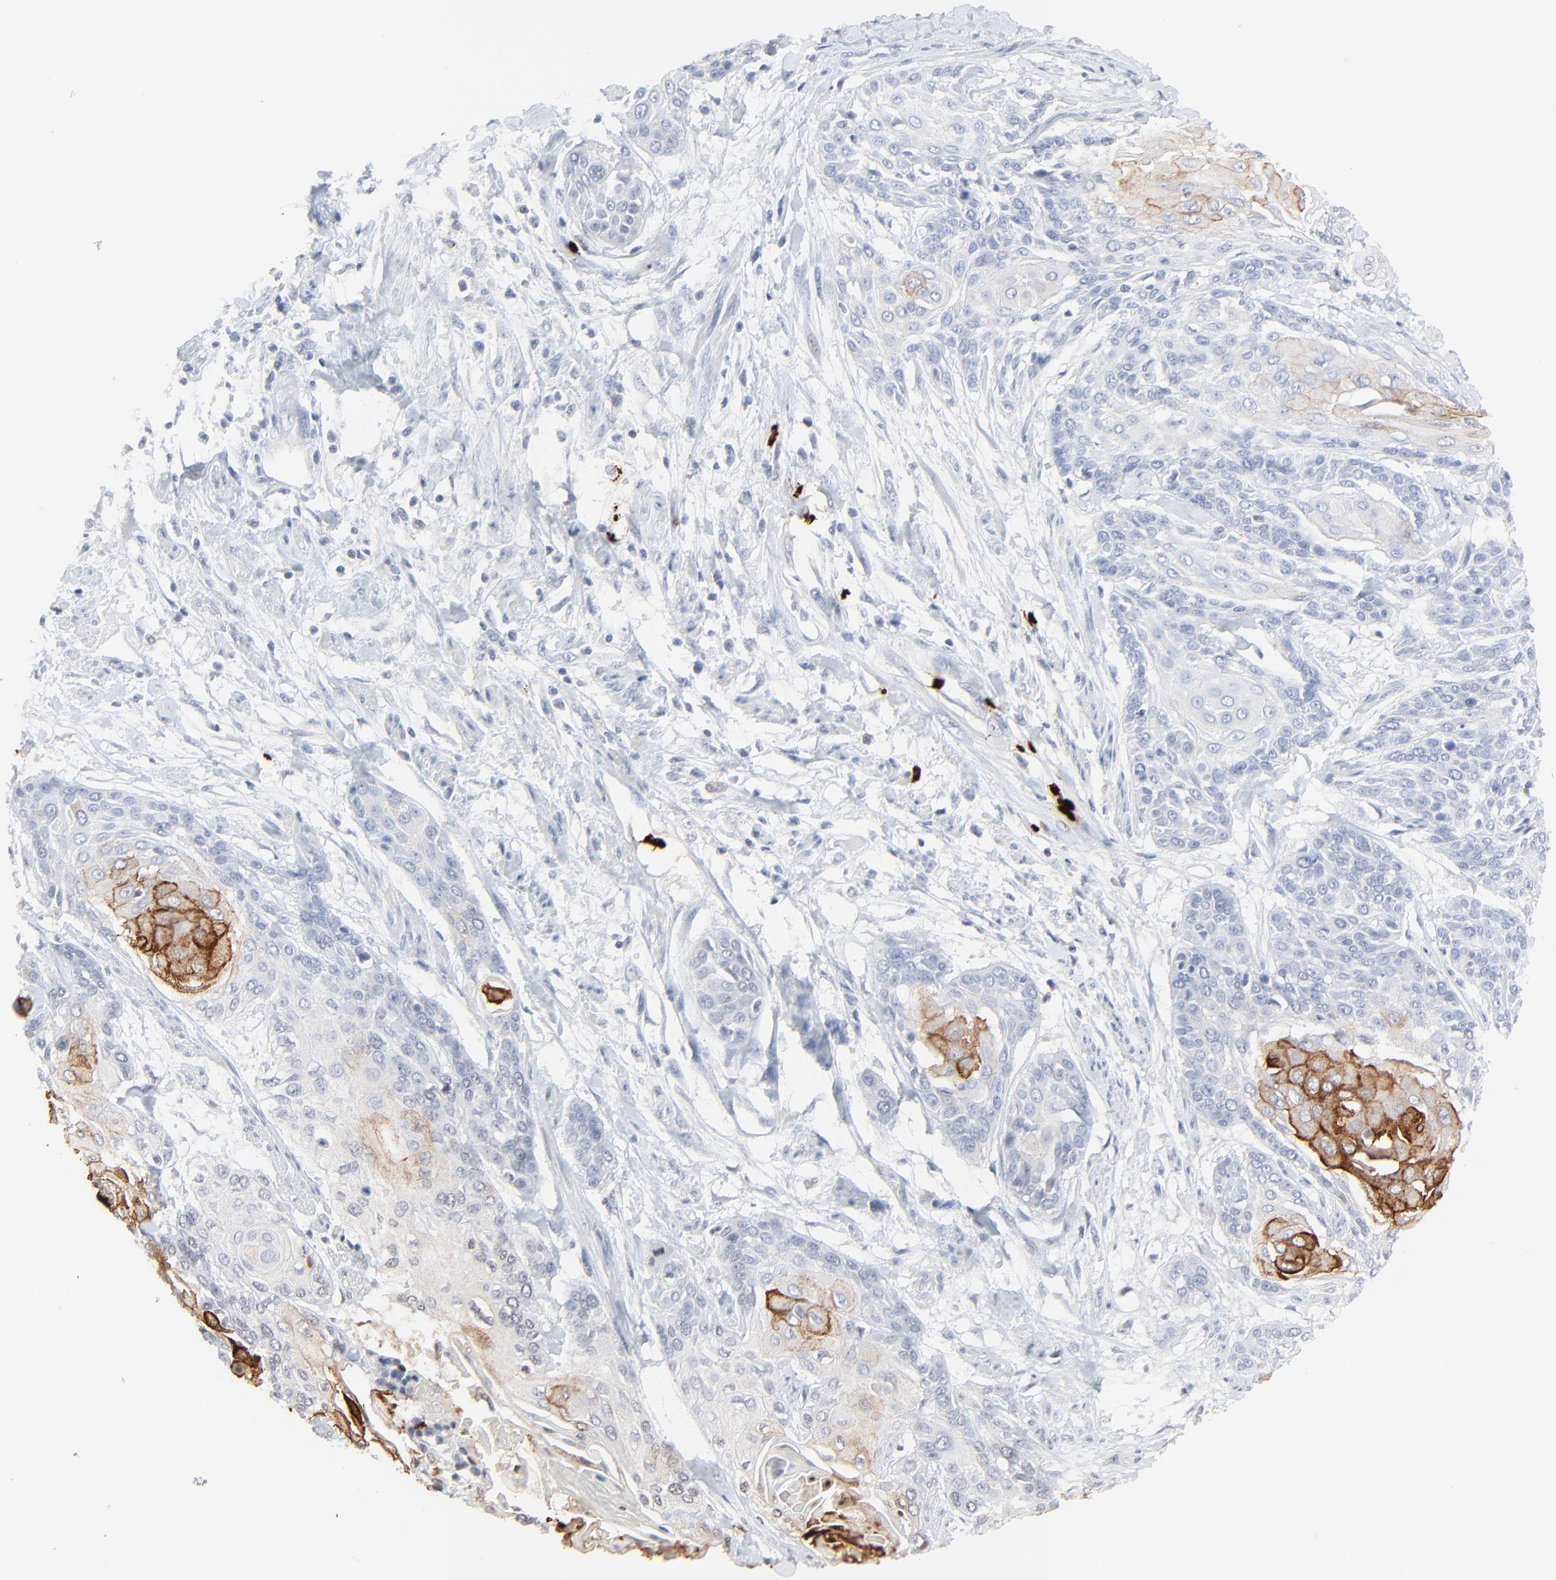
{"staining": {"intensity": "strong", "quantity": "<25%", "location": "cytoplasmic/membranous"}, "tissue": "cervical cancer", "cell_type": "Tumor cells", "image_type": "cancer", "snomed": [{"axis": "morphology", "description": "Squamous cell carcinoma, NOS"}, {"axis": "topography", "description": "Cervix"}], "caption": "Tumor cells reveal strong cytoplasmic/membranous positivity in approximately <25% of cells in cervical squamous cell carcinoma. (Brightfield microscopy of DAB IHC at high magnification).", "gene": "LCN2", "patient": {"sex": "female", "age": 57}}